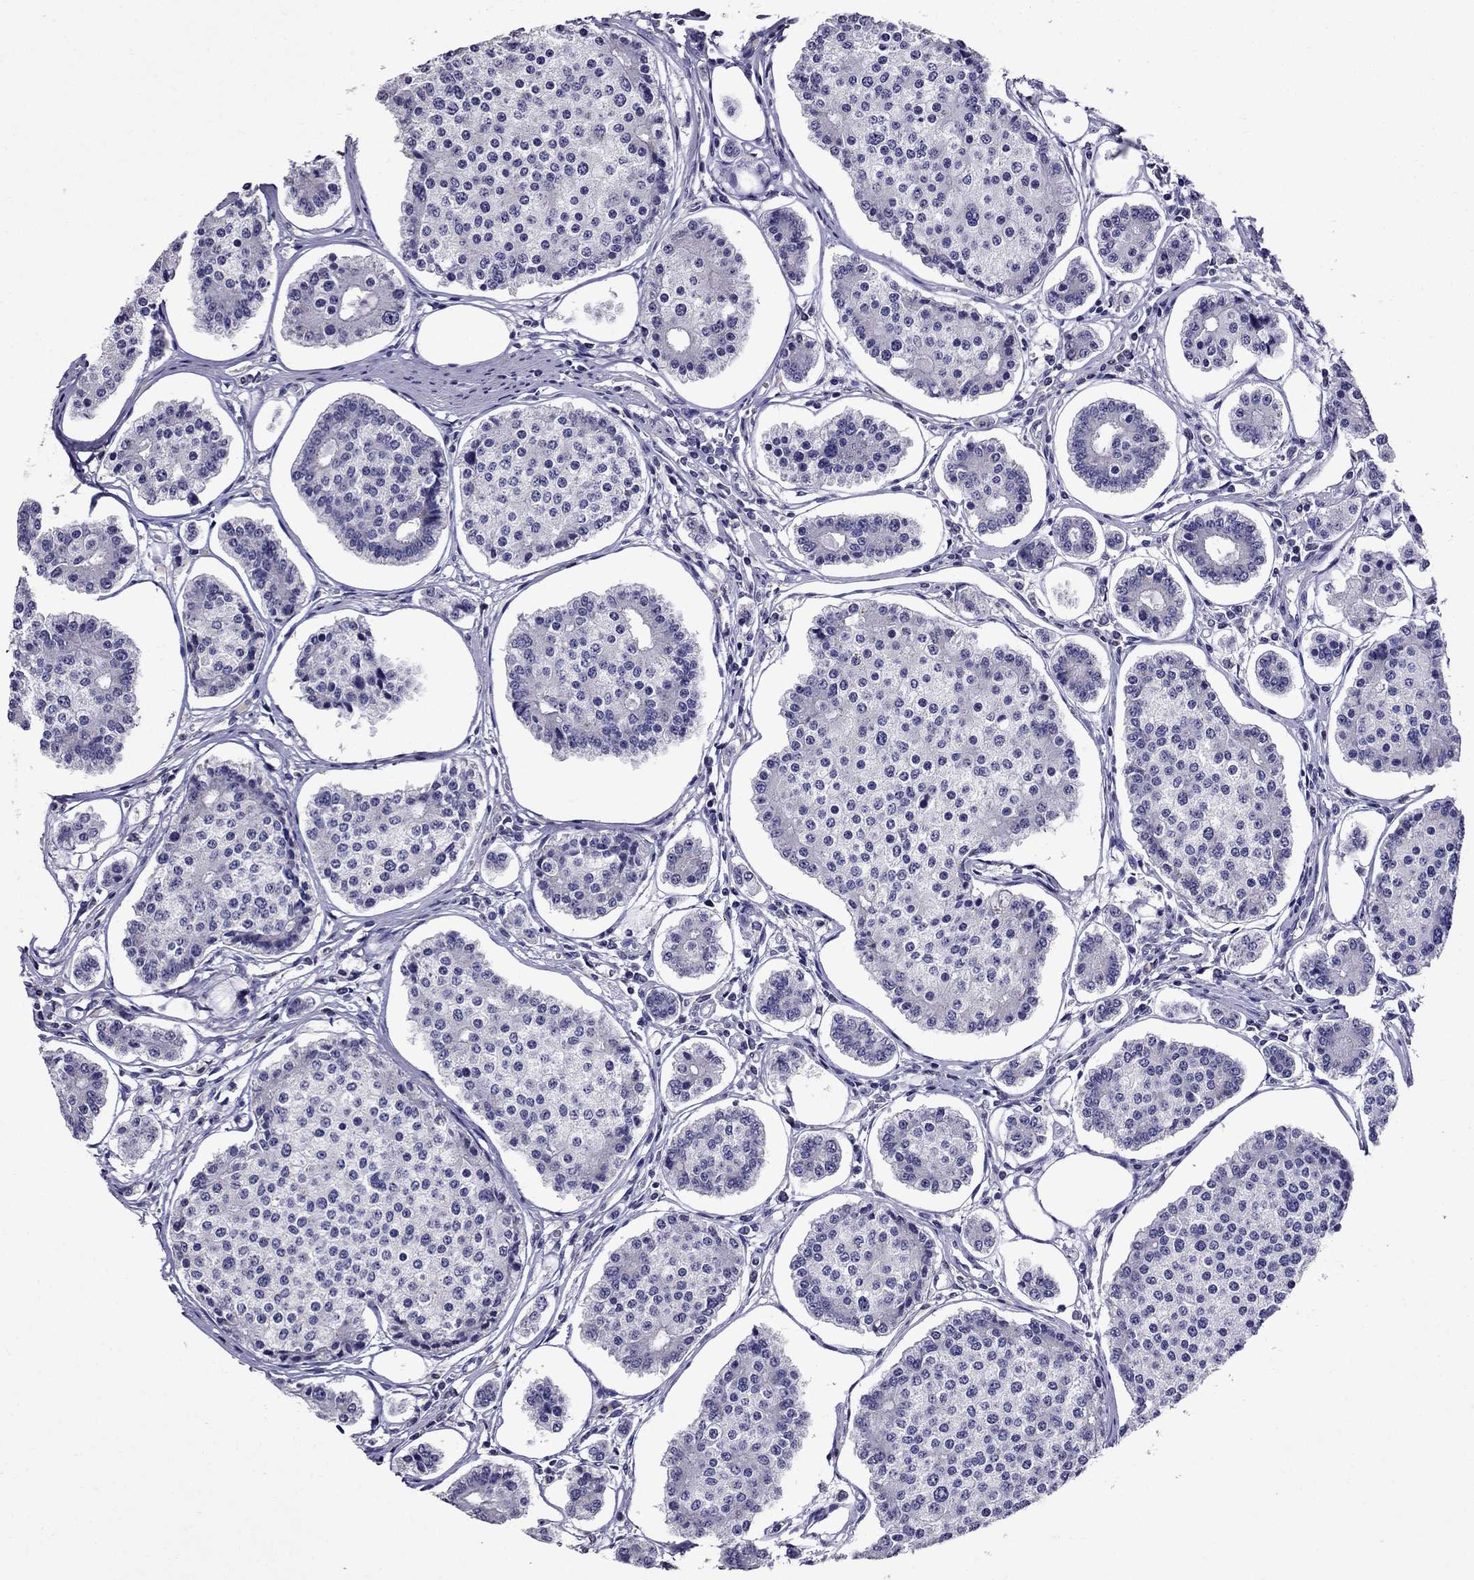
{"staining": {"intensity": "negative", "quantity": "none", "location": "none"}, "tissue": "carcinoid", "cell_type": "Tumor cells", "image_type": "cancer", "snomed": [{"axis": "morphology", "description": "Carcinoid, malignant, NOS"}, {"axis": "topography", "description": "Small intestine"}], "caption": "This is a photomicrograph of IHC staining of carcinoid (malignant), which shows no staining in tumor cells.", "gene": "OXCT2", "patient": {"sex": "female", "age": 65}}